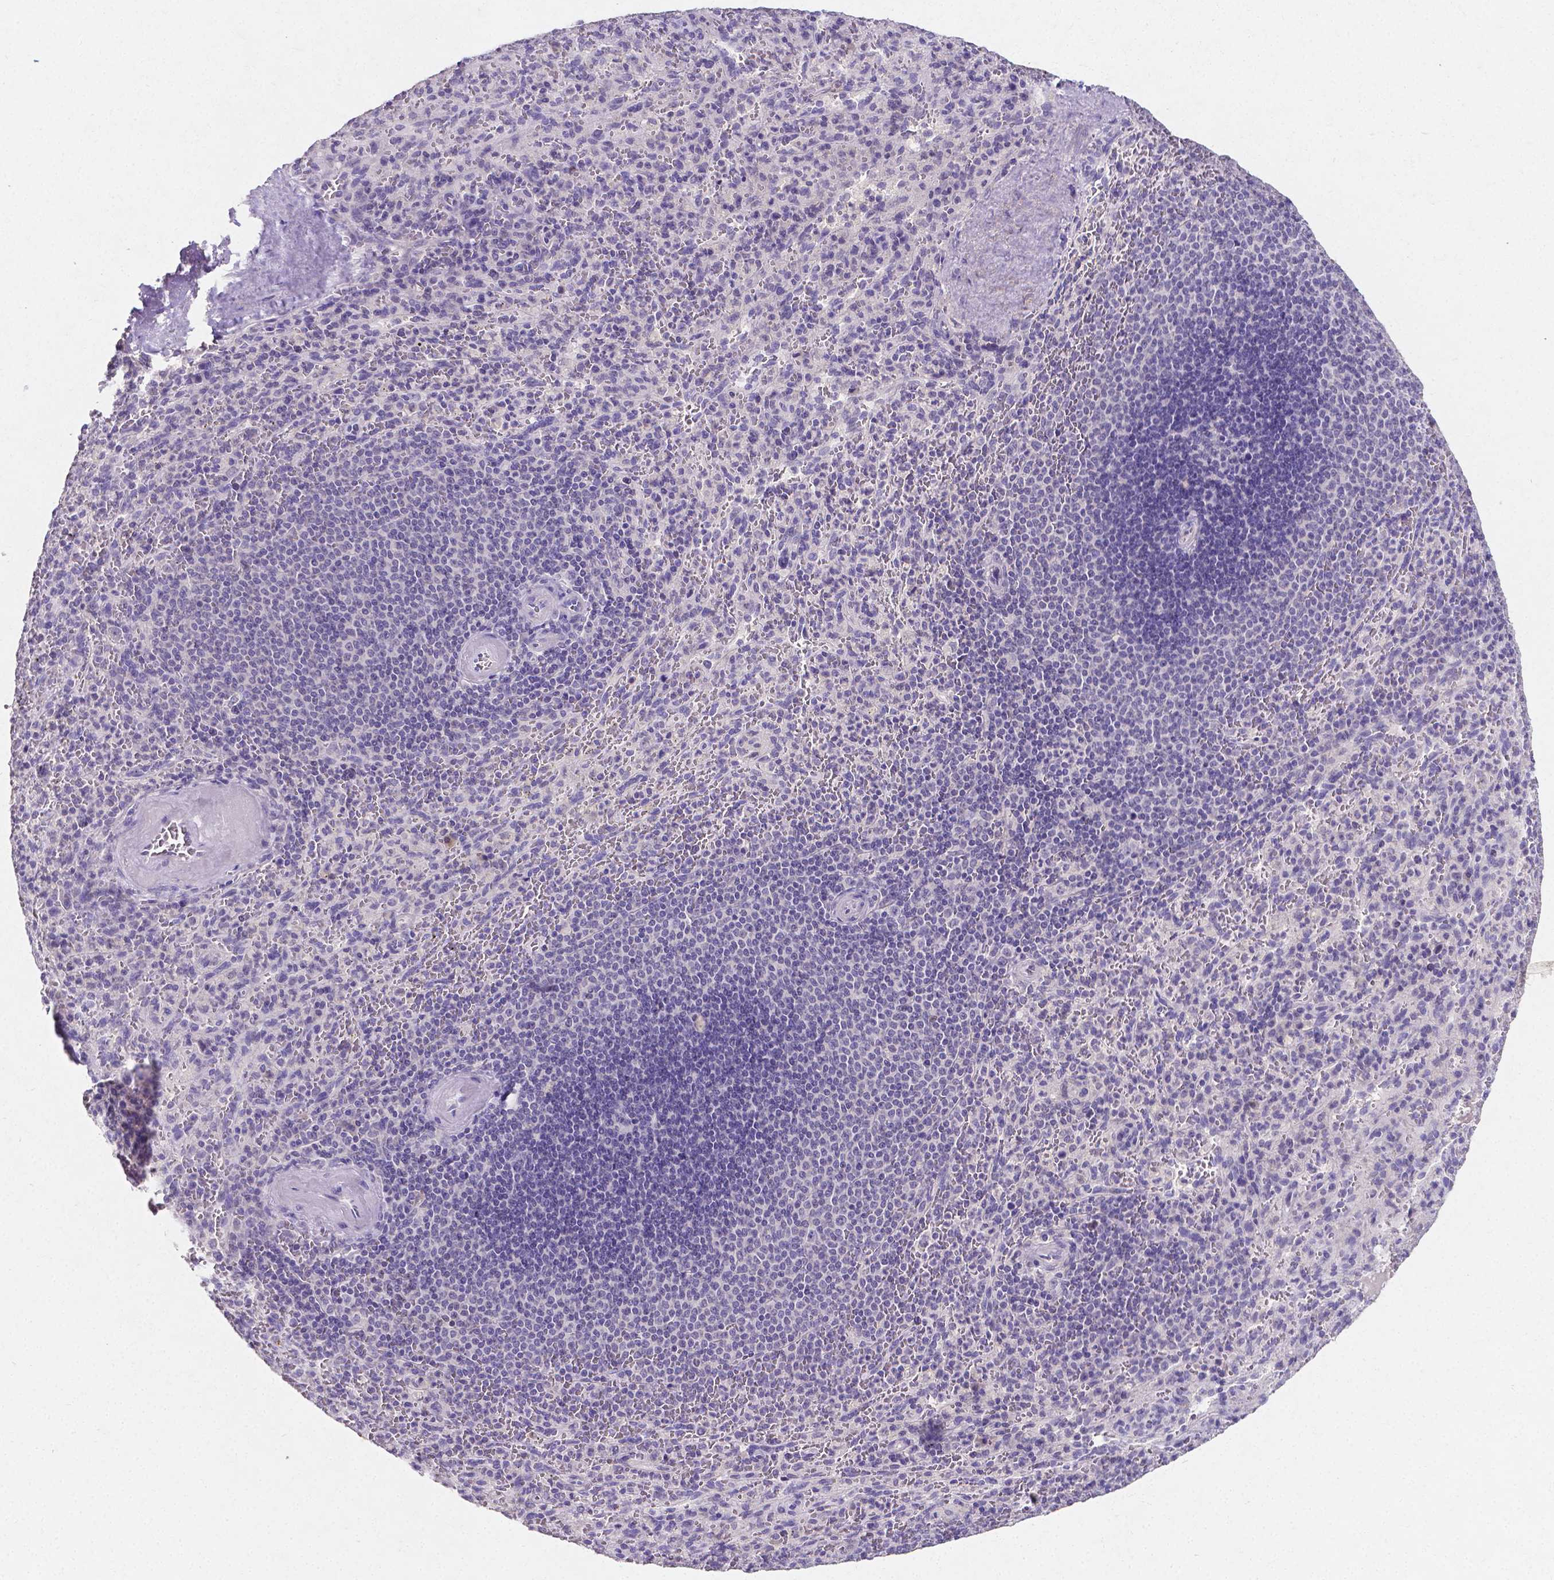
{"staining": {"intensity": "negative", "quantity": "none", "location": "none"}, "tissue": "spleen", "cell_type": "Cells in red pulp", "image_type": "normal", "snomed": [{"axis": "morphology", "description": "Normal tissue, NOS"}, {"axis": "topography", "description": "Spleen"}], "caption": "The micrograph shows no significant expression in cells in red pulp of spleen.", "gene": "SATB2", "patient": {"sex": "male", "age": 57}}